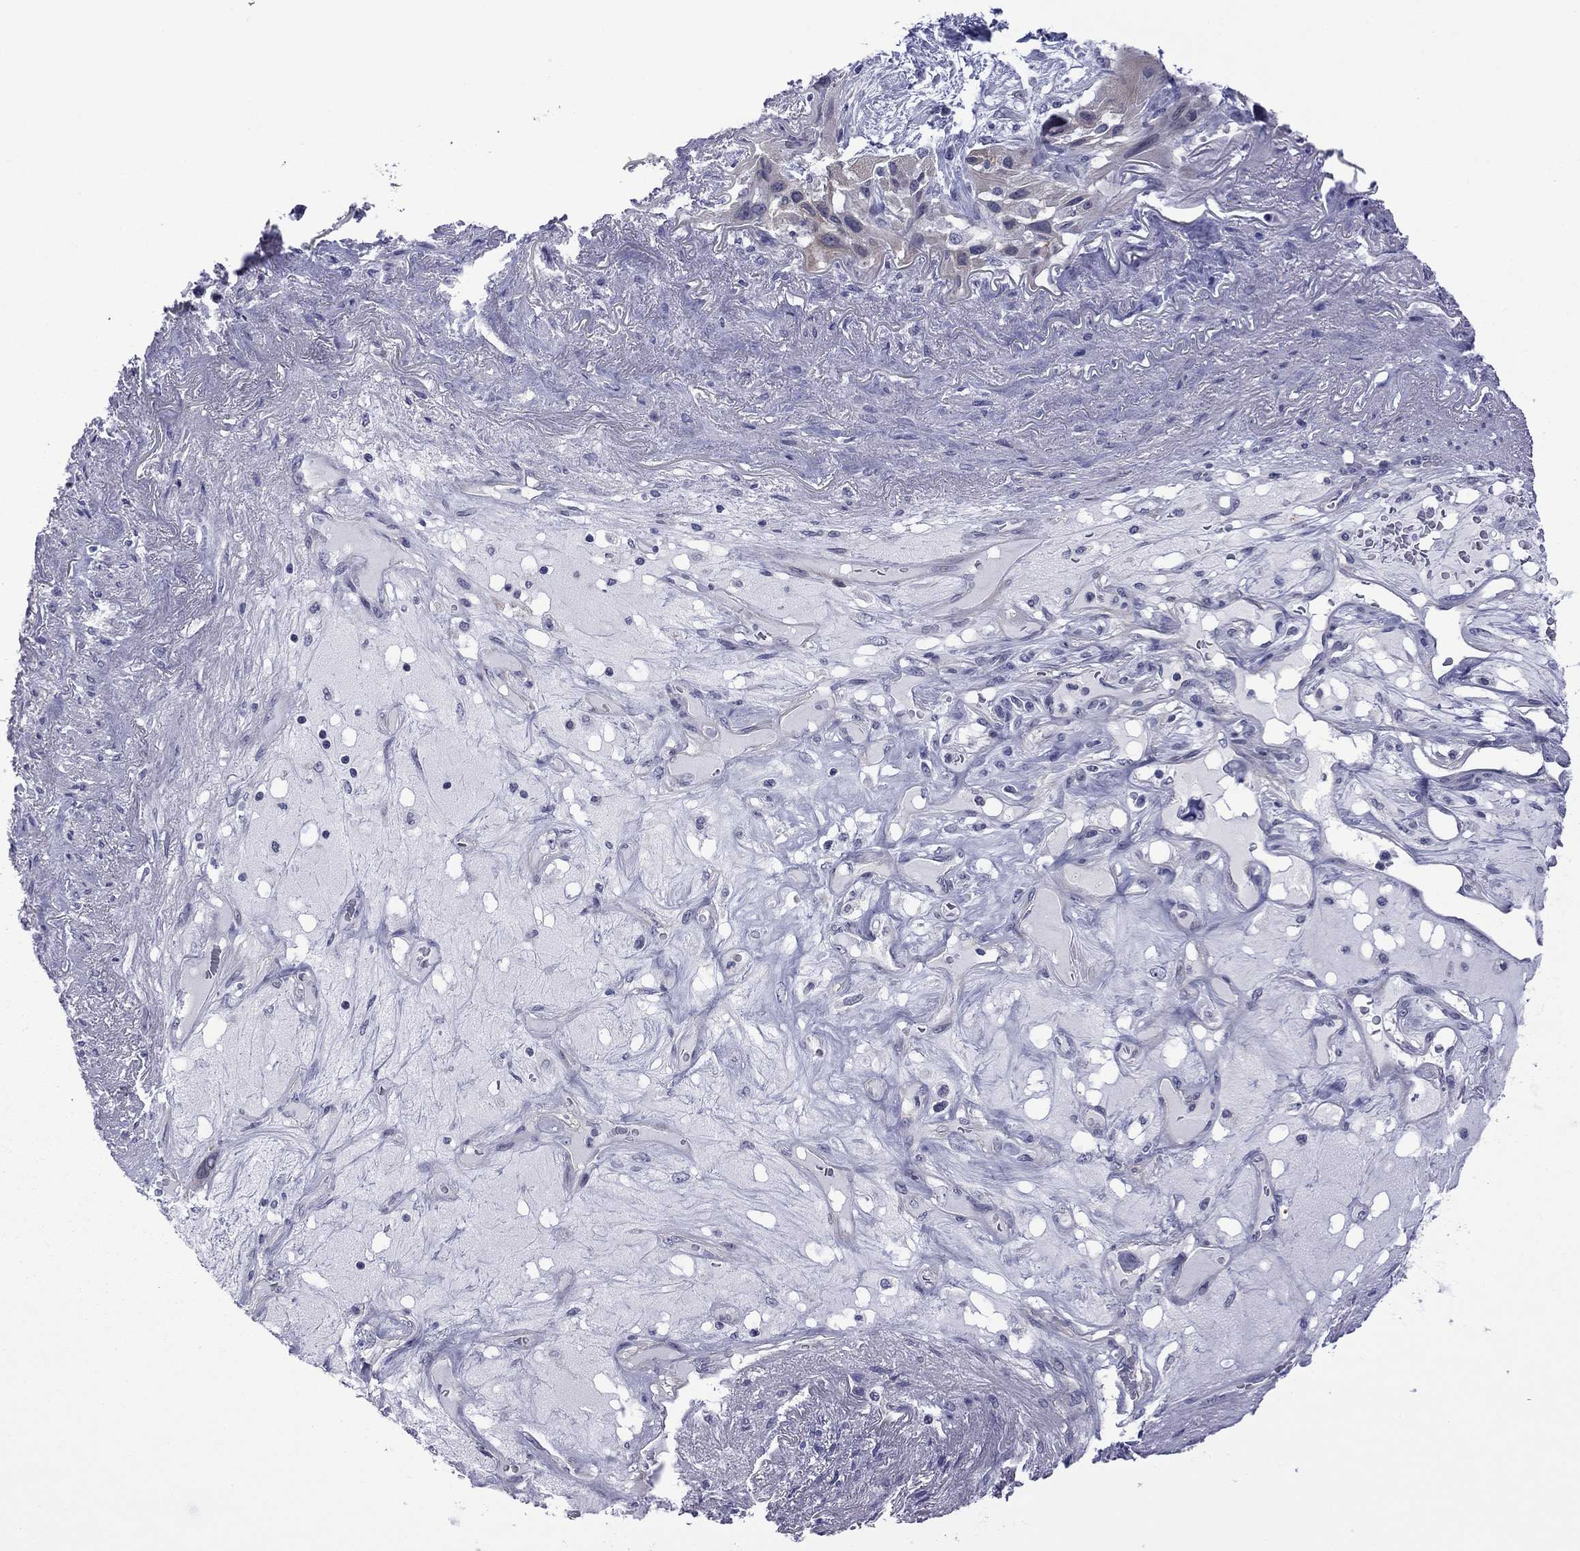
{"staining": {"intensity": "weak", "quantity": "<25%", "location": "cytoplasmic/membranous"}, "tissue": "lung cancer", "cell_type": "Tumor cells", "image_type": "cancer", "snomed": [{"axis": "morphology", "description": "Squamous cell carcinoma, NOS"}, {"axis": "topography", "description": "Lung"}], "caption": "The immunohistochemistry (IHC) image has no significant staining in tumor cells of lung cancer (squamous cell carcinoma) tissue.", "gene": "POU5F2", "patient": {"sex": "female", "age": 70}}